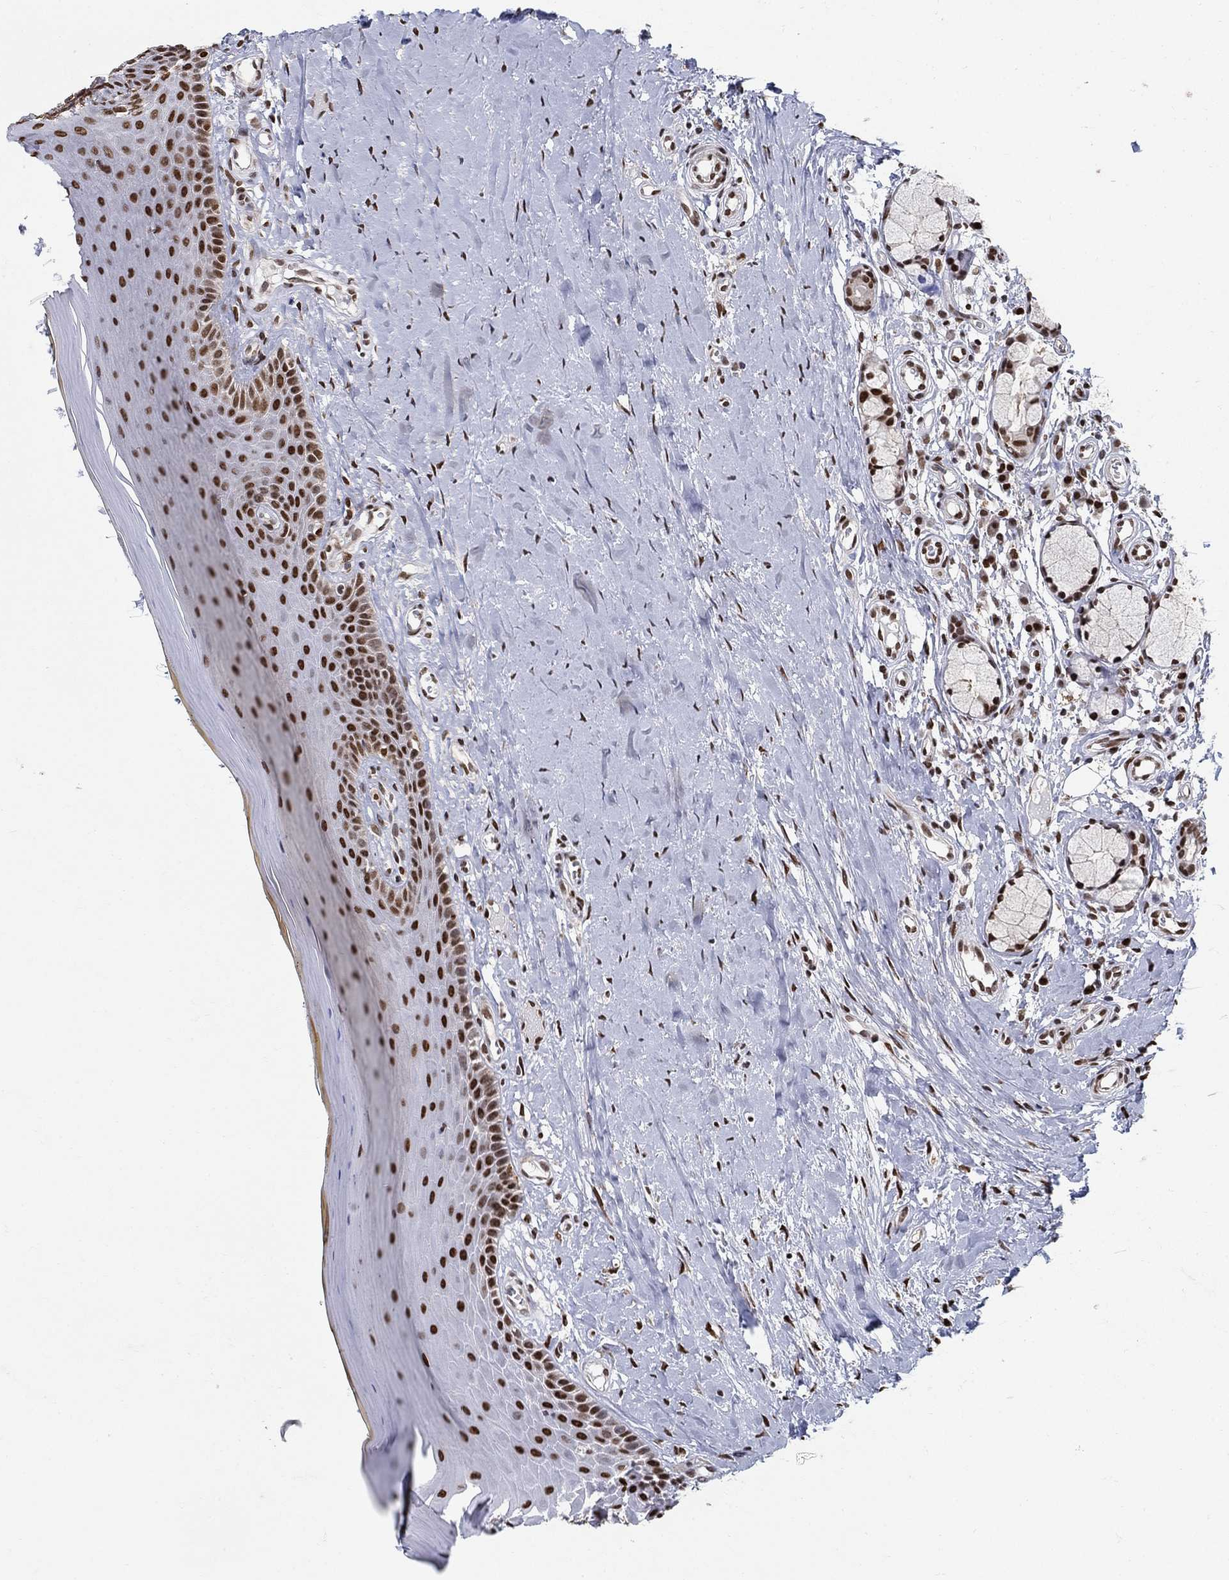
{"staining": {"intensity": "strong", "quantity": "25%-75%", "location": "nuclear"}, "tissue": "oral mucosa", "cell_type": "Squamous epithelial cells", "image_type": "normal", "snomed": [{"axis": "morphology", "description": "Normal tissue, NOS"}, {"axis": "topography", "description": "Oral tissue"}], "caption": "An image of human oral mucosa stained for a protein reveals strong nuclear brown staining in squamous epithelial cells. Immunohistochemistry stains the protein of interest in brown and the nuclei are stained blue.", "gene": "CENPE", "patient": {"sex": "female", "age": 43}}